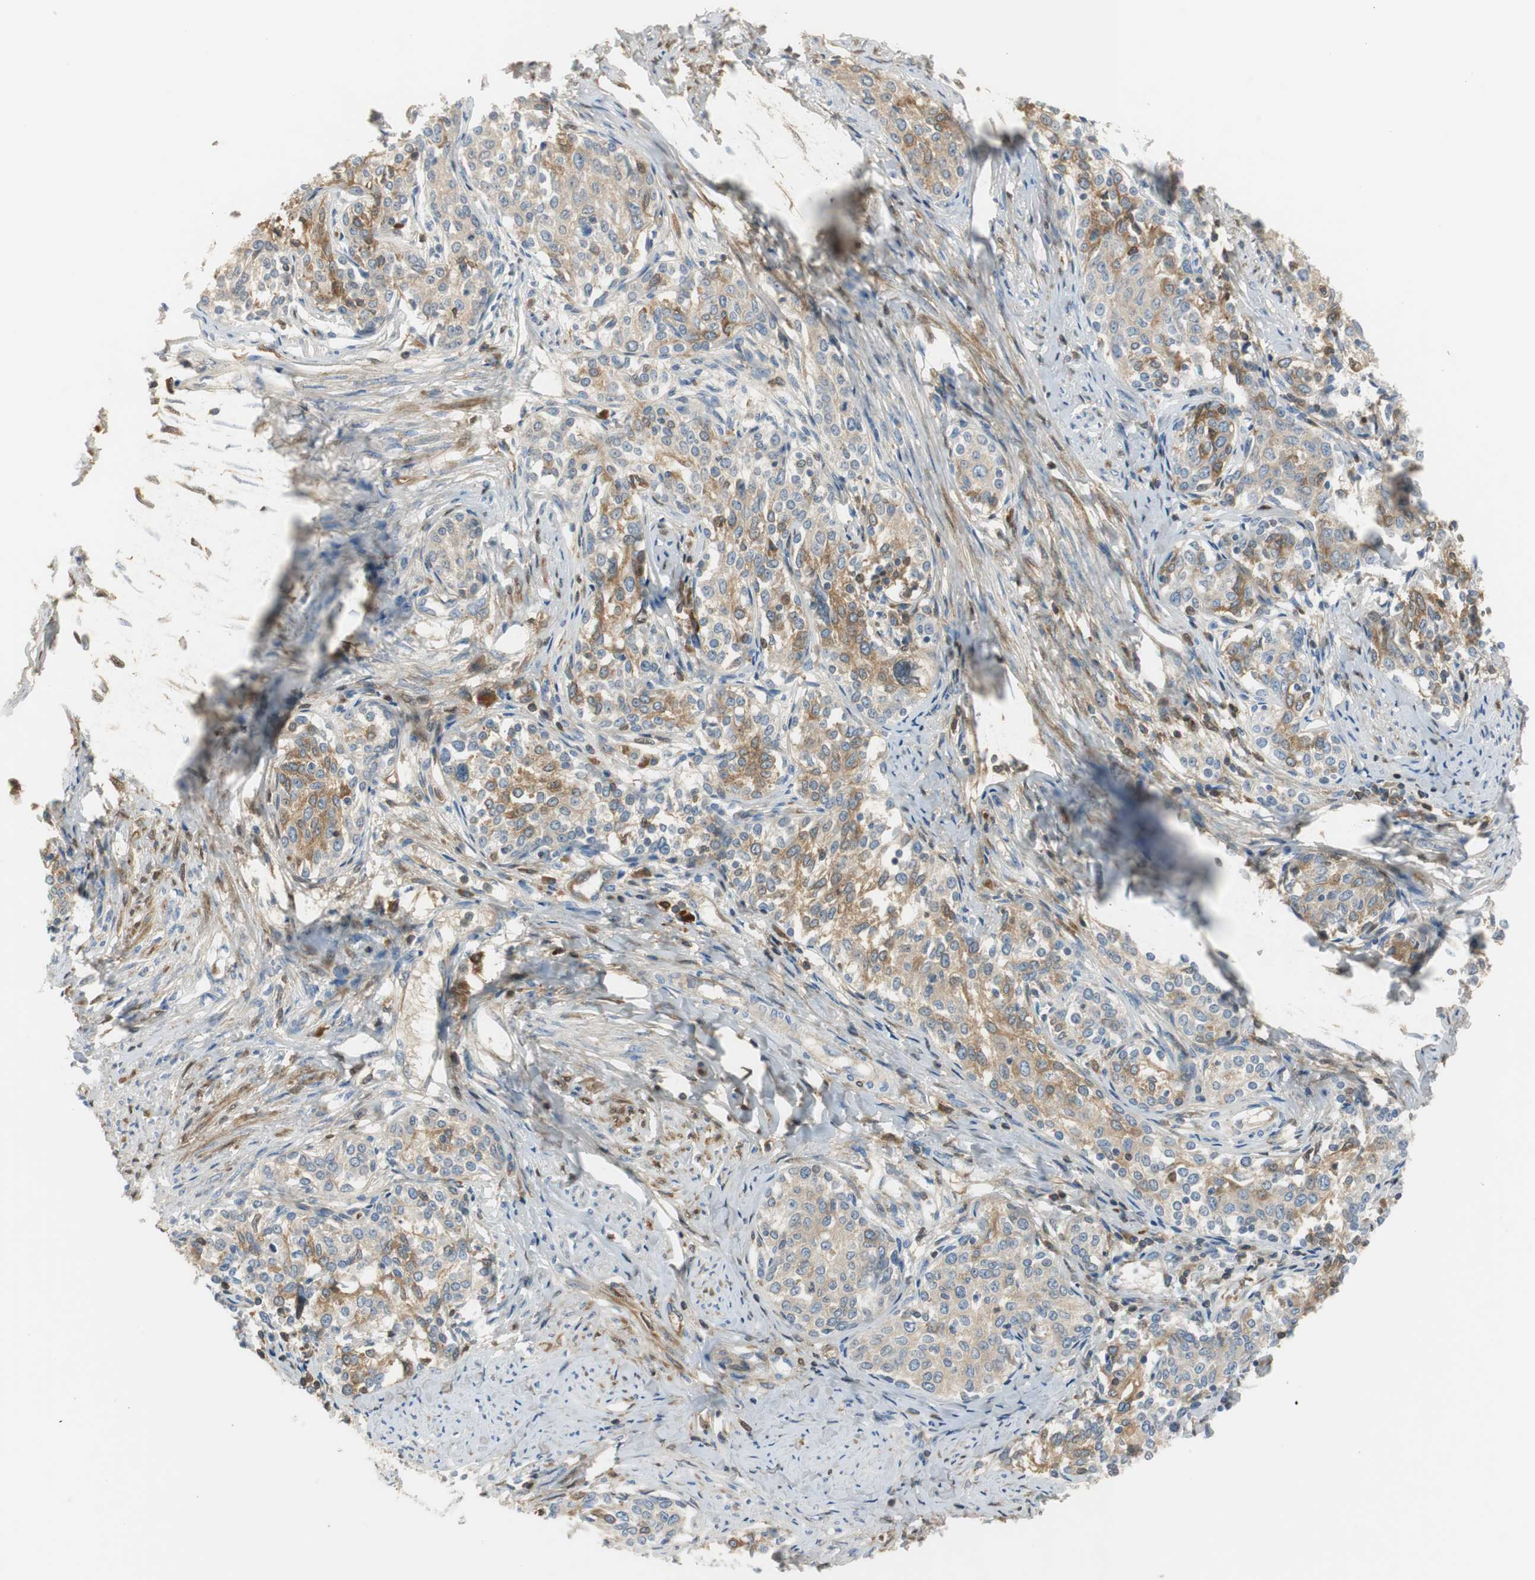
{"staining": {"intensity": "moderate", "quantity": "25%-75%", "location": "cytoplasmic/membranous"}, "tissue": "cervical cancer", "cell_type": "Tumor cells", "image_type": "cancer", "snomed": [{"axis": "morphology", "description": "Squamous cell carcinoma, NOS"}, {"axis": "morphology", "description": "Adenocarcinoma, NOS"}, {"axis": "topography", "description": "Cervix"}], "caption": "Adenocarcinoma (cervical) stained with a brown dye shows moderate cytoplasmic/membranous positive expression in about 25%-75% of tumor cells.", "gene": "SERPINF1", "patient": {"sex": "female", "age": 52}}